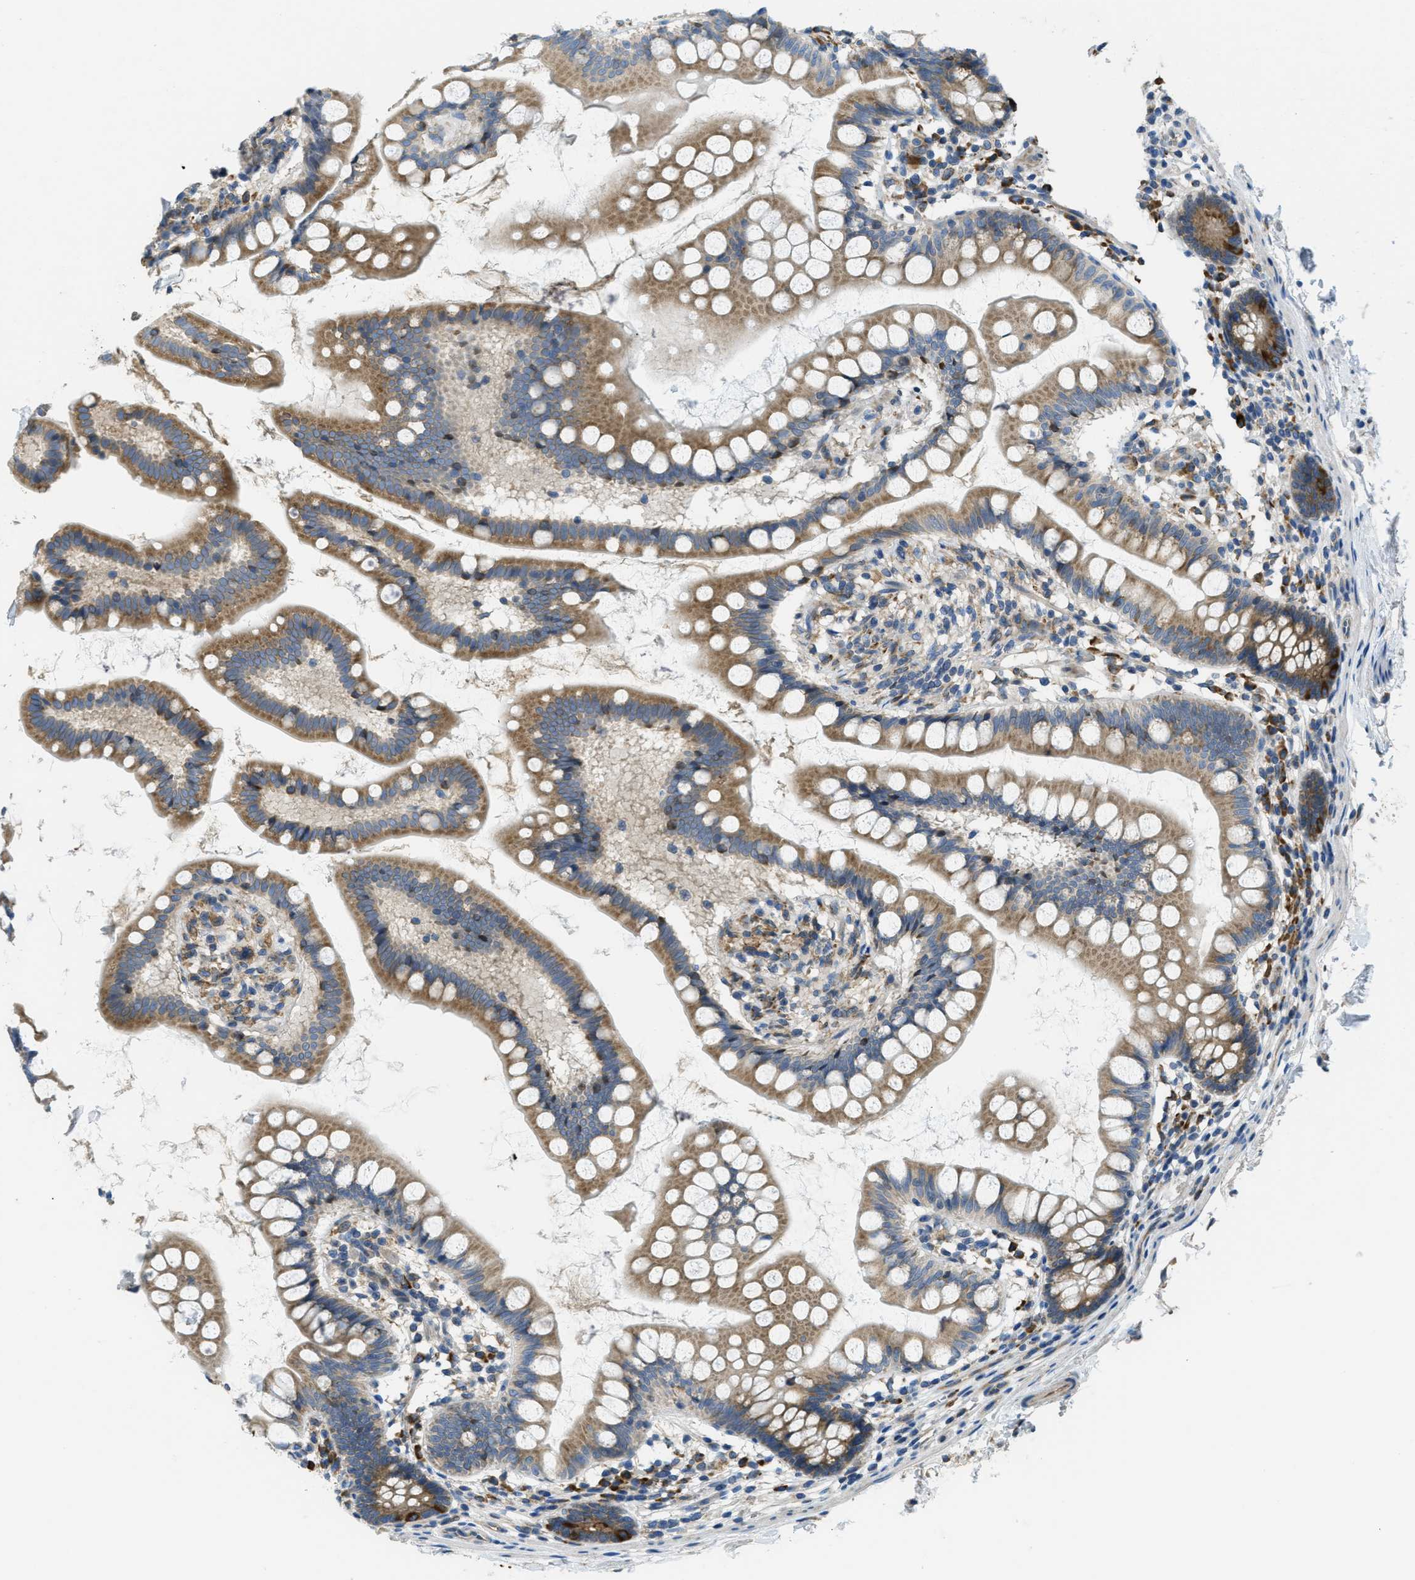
{"staining": {"intensity": "moderate", "quantity": ">75%", "location": "cytoplasmic/membranous"}, "tissue": "small intestine", "cell_type": "Glandular cells", "image_type": "normal", "snomed": [{"axis": "morphology", "description": "Normal tissue, NOS"}, {"axis": "topography", "description": "Small intestine"}], "caption": "Protein expression analysis of unremarkable human small intestine reveals moderate cytoplasmic/membranous staining in about >75% of glandular cells.", "gene": "SSR1", "patient": {"sex": "female", "age": 84}}